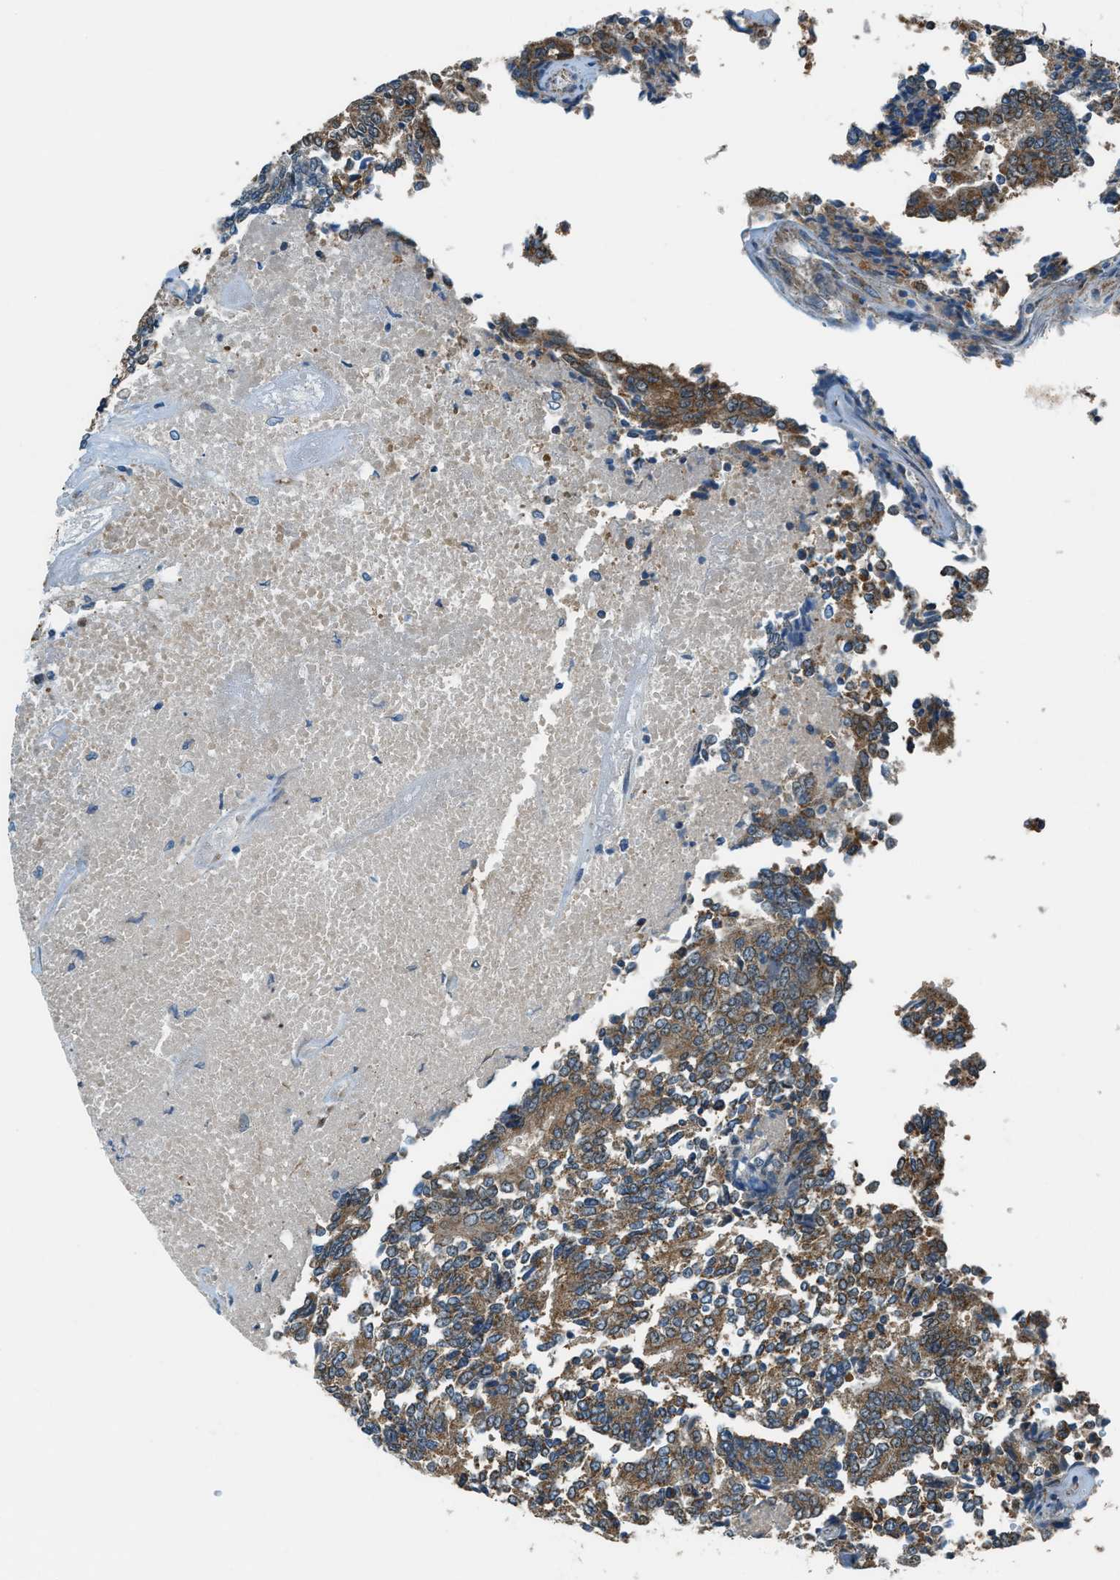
{"staining": {"intensity": "moderate", "quantity": ">75%", "location": "cytoplasmic/membranous"}, "tissue": "prostate cancer", "cell_type": "Tumor cells", "image_type": "cancer", "snomed": [{"axis": "morphology", "description": "Normal tissue, NOS"}, {"axis": "morphology", "description": "Adenocarcinoma, High grade"}, {"axis": "topography", "description": "Prostate"}, {"axis": "topography", "description": "Seminal veicle"}], "caption": "High-magnification brightfield microscopy of prostate cancer stained with DAB (brown) and counterstained with hematoxylin (blue). tumor cells exhibit moderate cytoplasmic/membranous staining is seen in about>75% of cells.", "gene": "PIGG", "patient": {"sex": "male", "age": 55}}